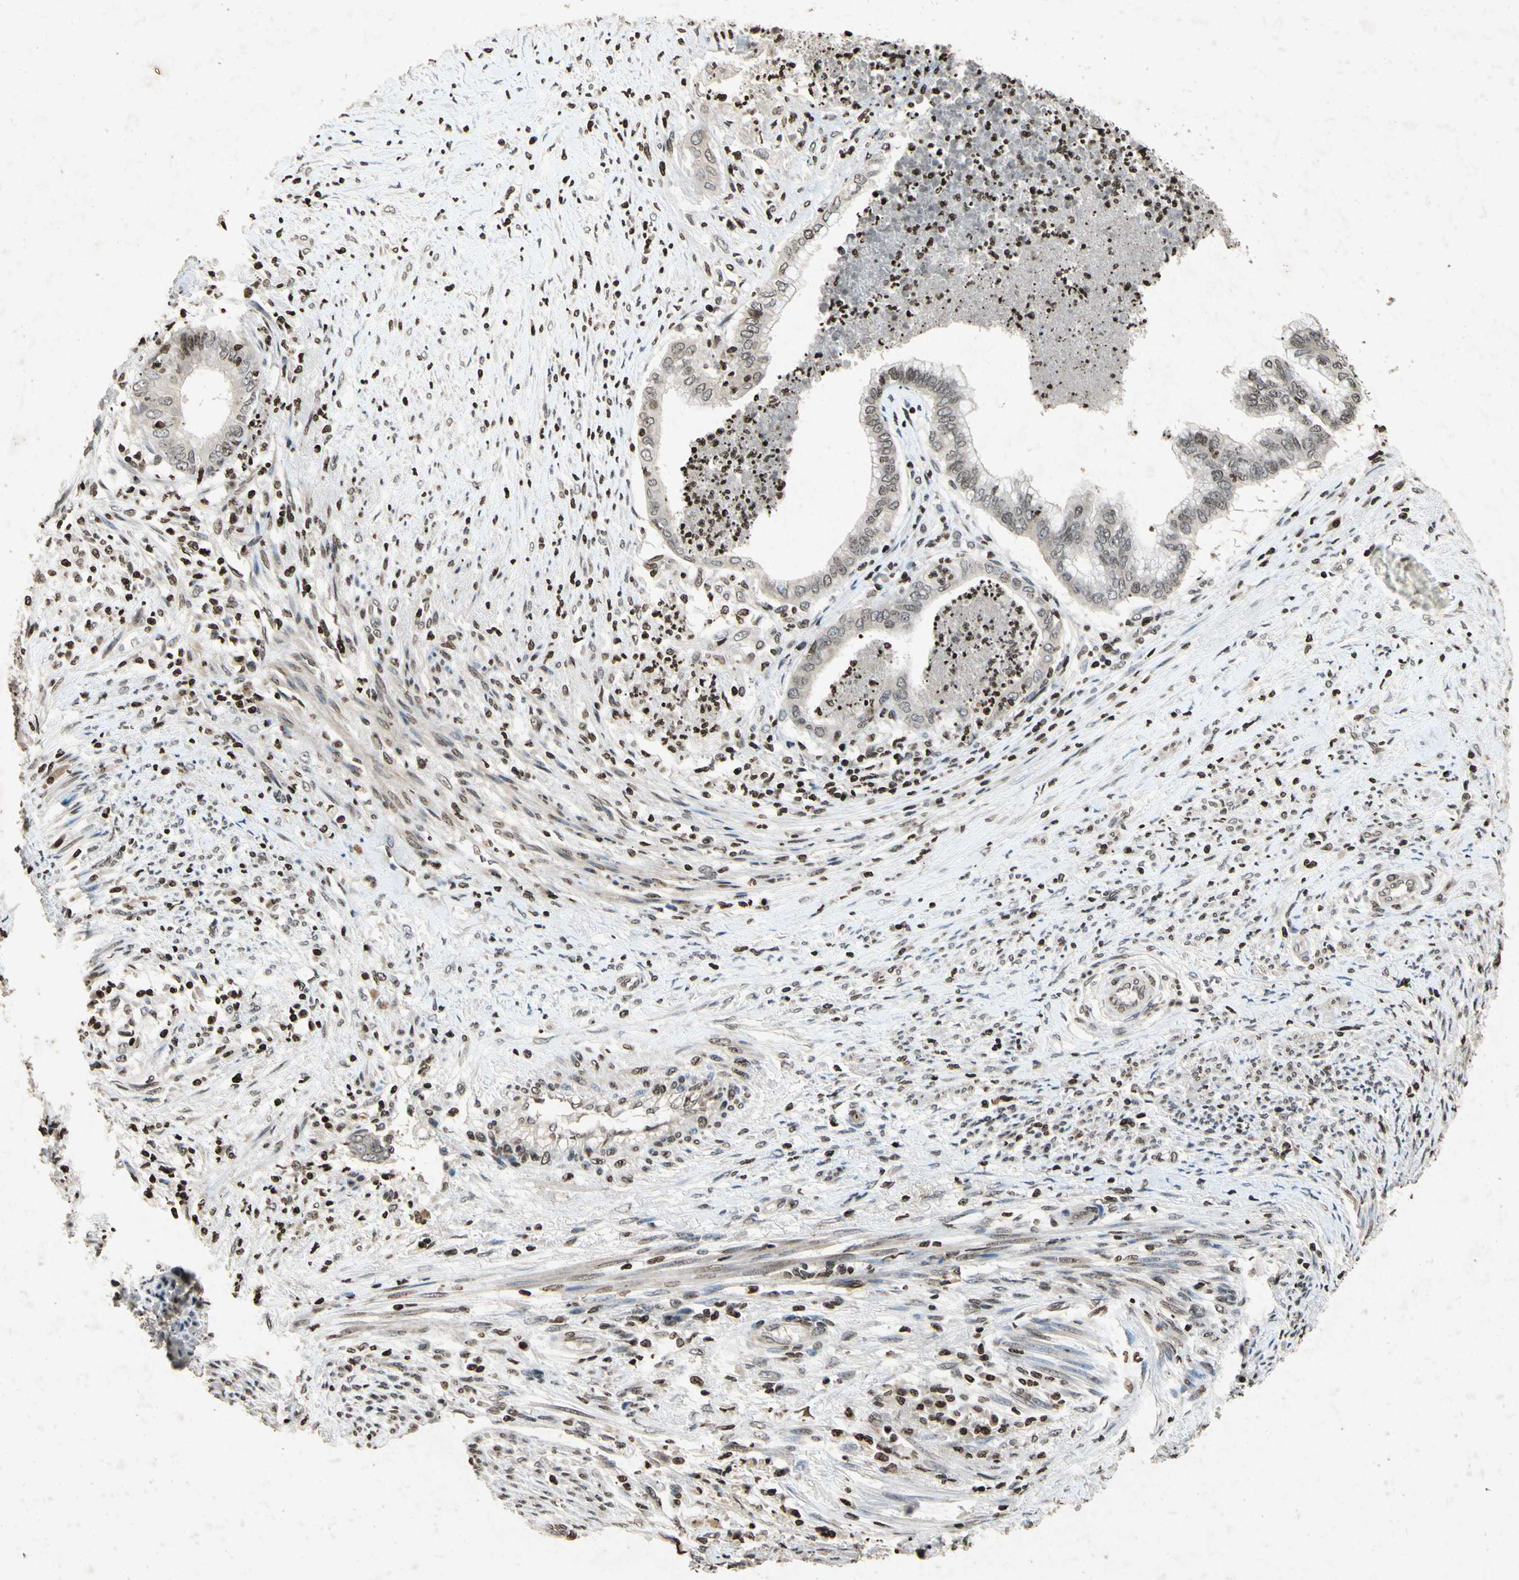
{"staining": {"intensity": "negative", "quantity": "none", "location": "none"}, "tissue": "endometrial cancer", "cell_type": "Tumor cells", "image_type": "cancer", "snomed": [{"axis": "morphology", "description": "Necrosis, NOS"}, {"axis": "morphology", "description": "Adenocarcinoma, NOS"}, {"axis": "topography", "description": "Endometrium"}], "caption": "This is an IHC image of human endometrial cancer (adenocarcinoma). There is no staining in tumor cells.", "gene": "HOXB3", "patient": {"sex": "female", "age": 79}}